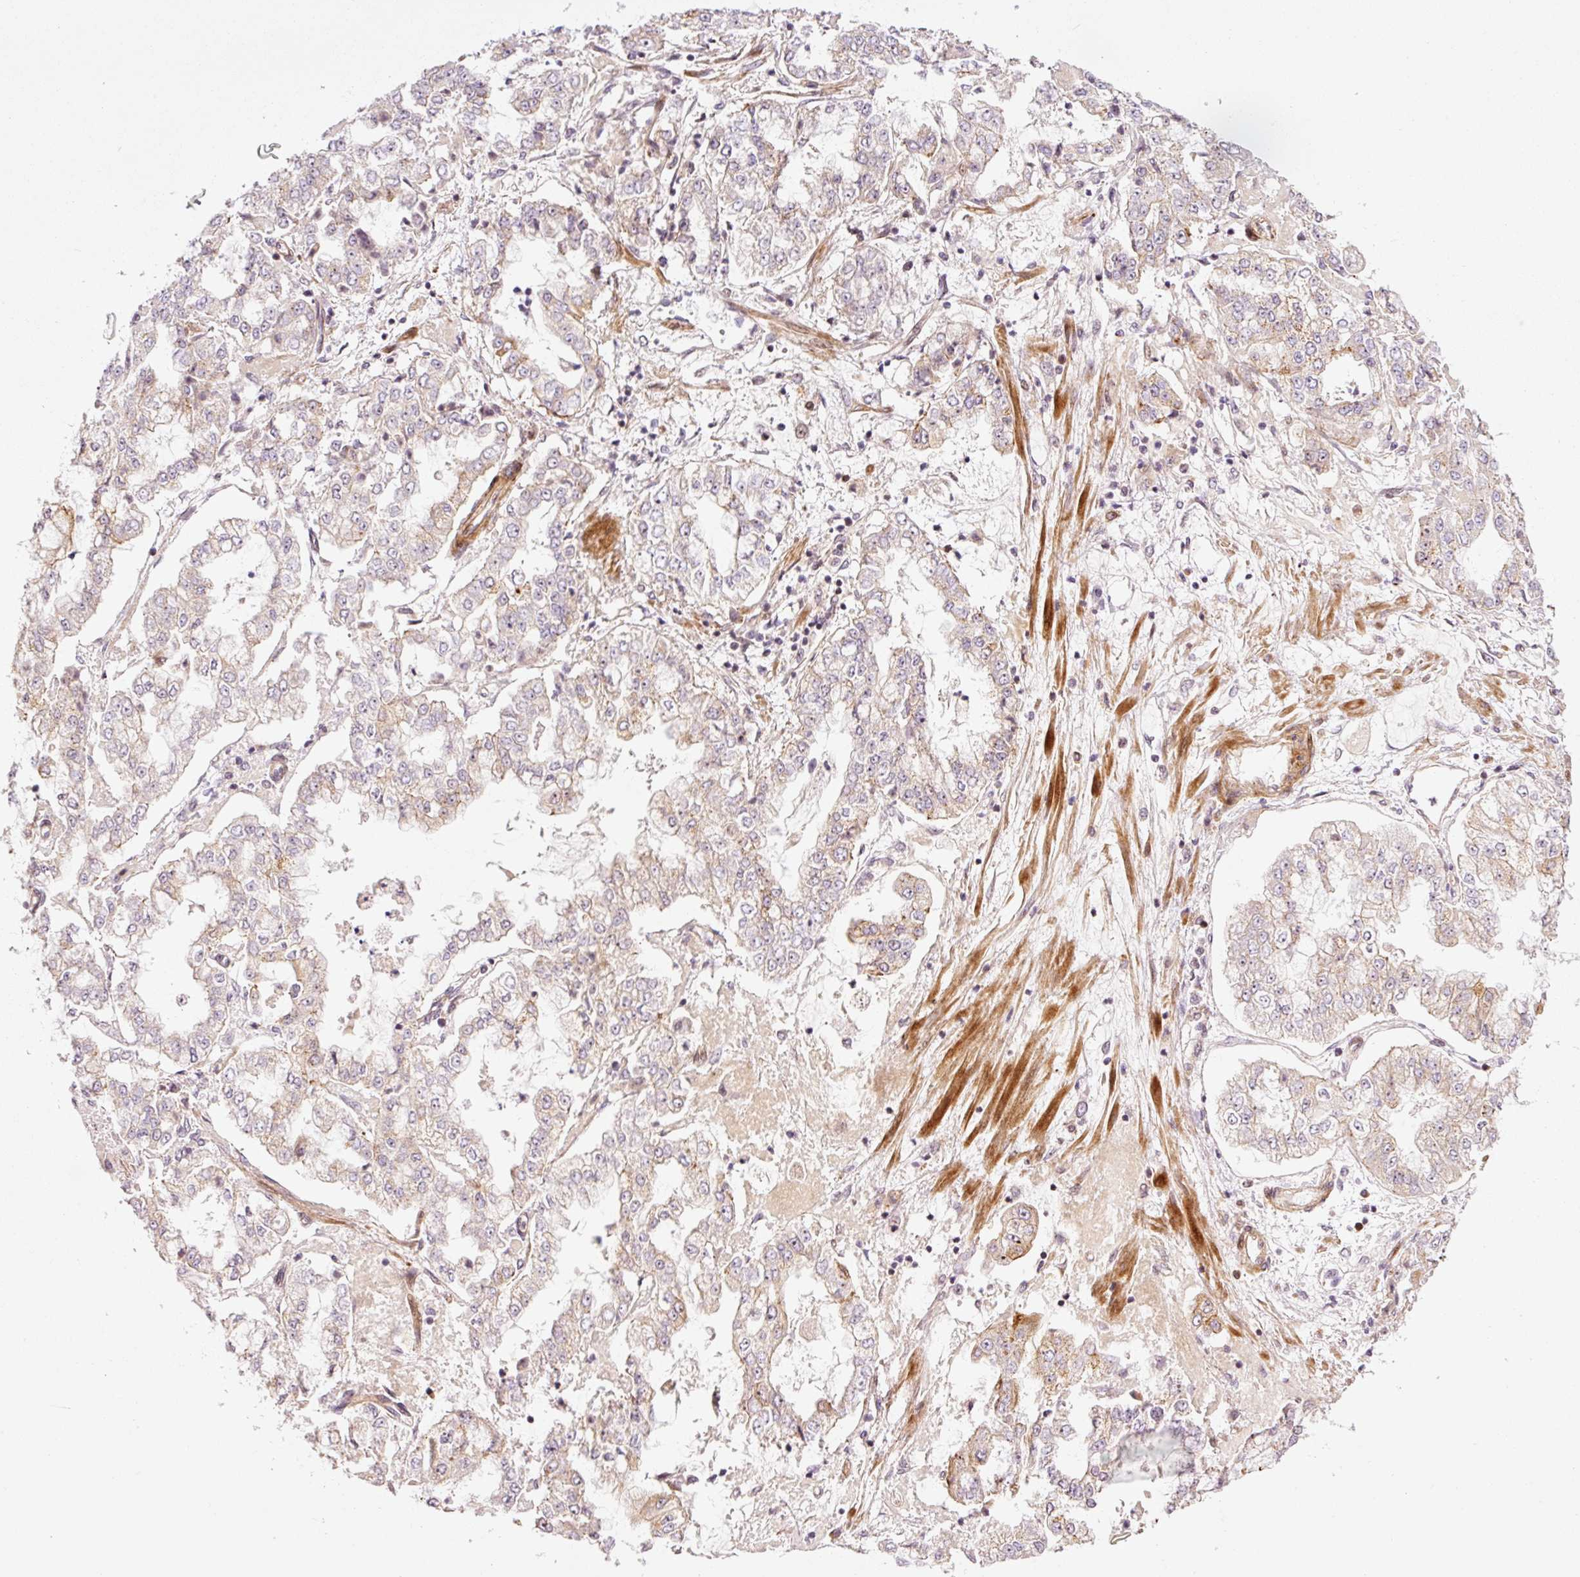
{"staining": {"intensity": "moderate", "quantity": "<25%", "location": "cytoplasmic/membranous"}, "tissue": "stomach cancer", "cell_type": "Tumor cells", "image_type": "cancer", "snomed": [{"axis": "morphology", "description": "Adenocarcinoma, NOS"}, {"axis": "topography", "description": "Stomach"}], "caption": "Stomach cancer (adenocarcinoma) tissue displays moderate cytoplasmic/membranous positivity in about <25% of tumor cells", "gene": "ANKRD20A1", "patient": {"sex": "male", "age": 76}}